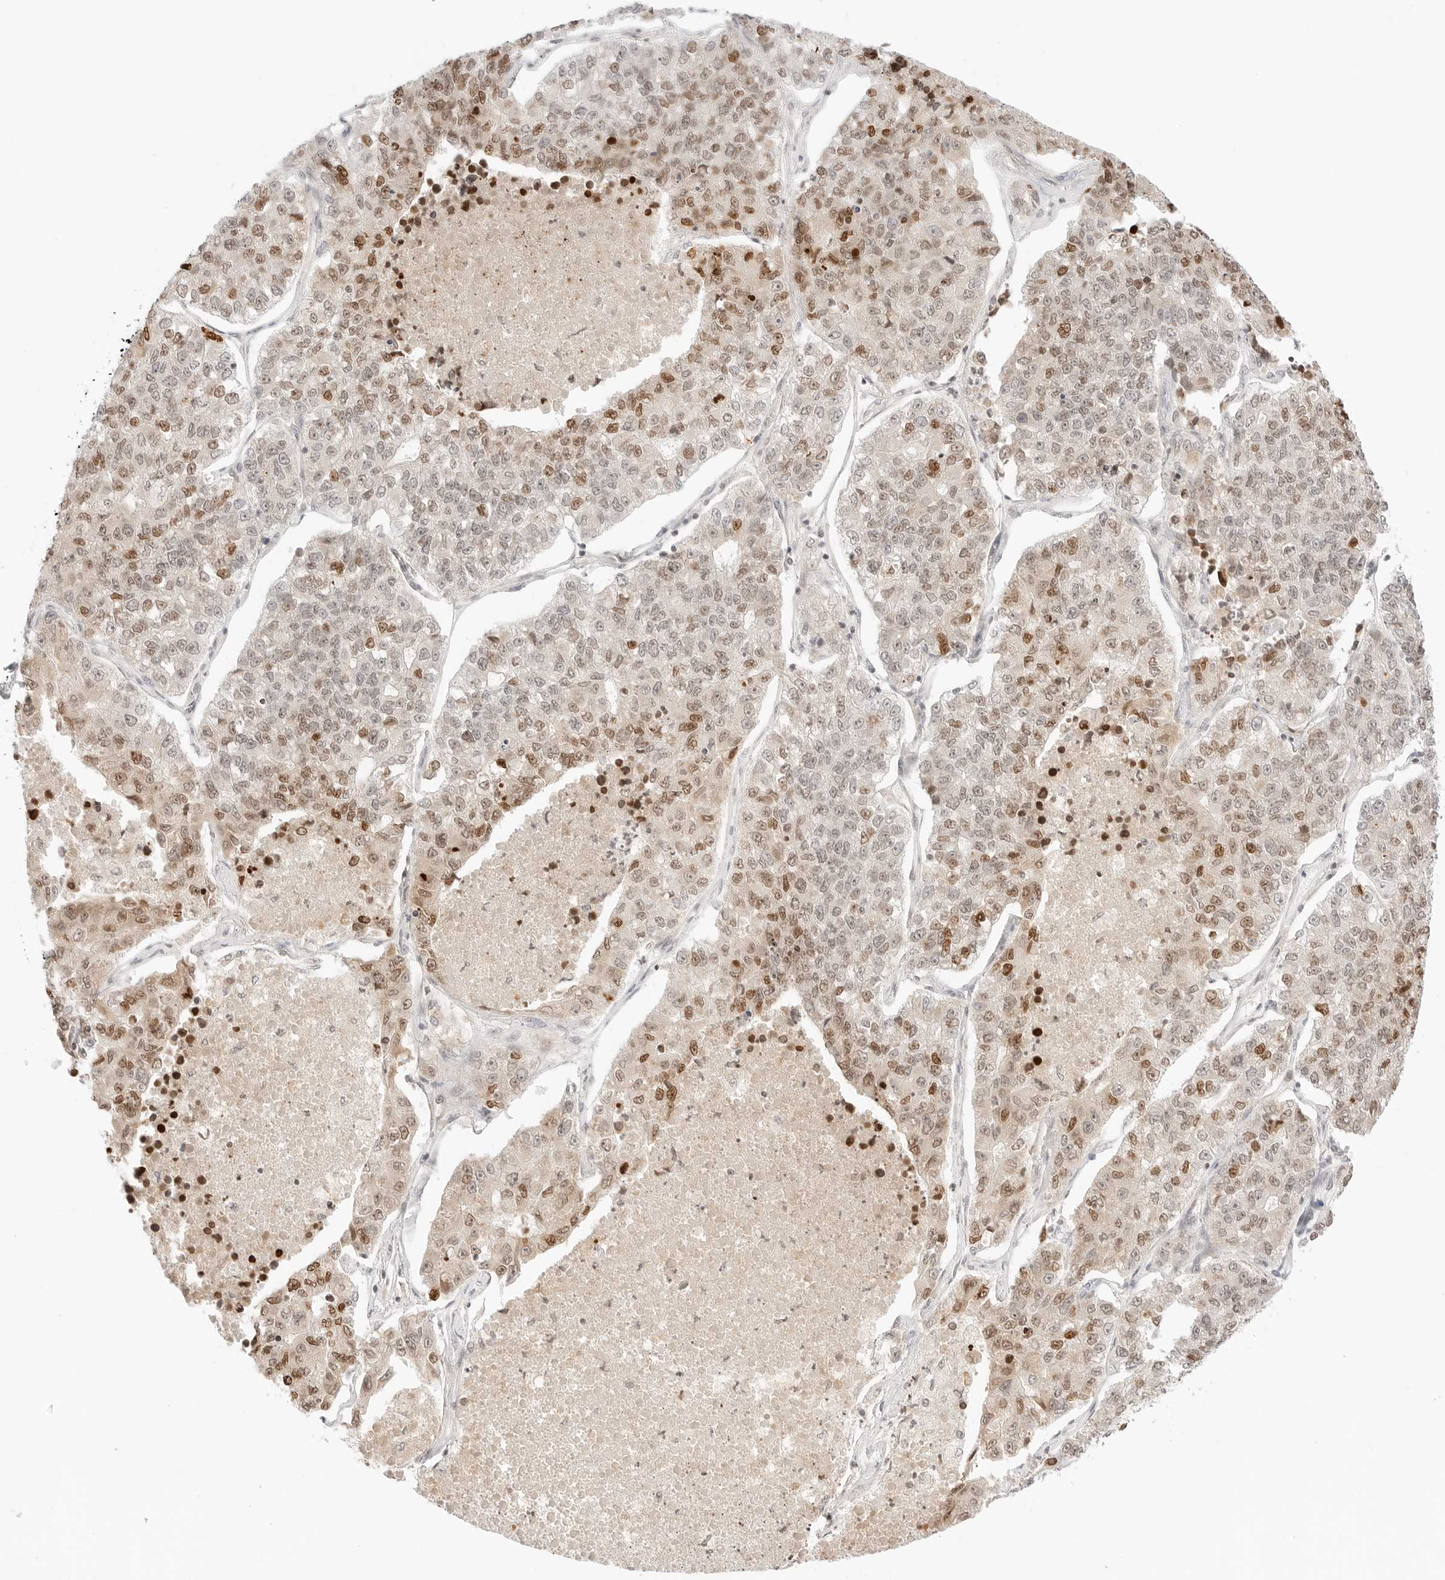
{"staining": {"intensity": "moderate", "quantity": "25%-75%", "location": "nuclear"}, "tissue": "lung cancer", "cell_type": "Tumor cells", "image_type": "cancer", "snomed": [{"axis": "morphology", "description": "Adenocarcinoma, NOS"}, {"axis": "topography", "description": "Lung"}], "caption": "Tumor cells display medium levels of moderate nuclear staining in approximately 25%-75% of cells in human lung adenocarcinoma.", "gene": "RPS6KL1", "patient": {"sex": "male", "age": 49}}